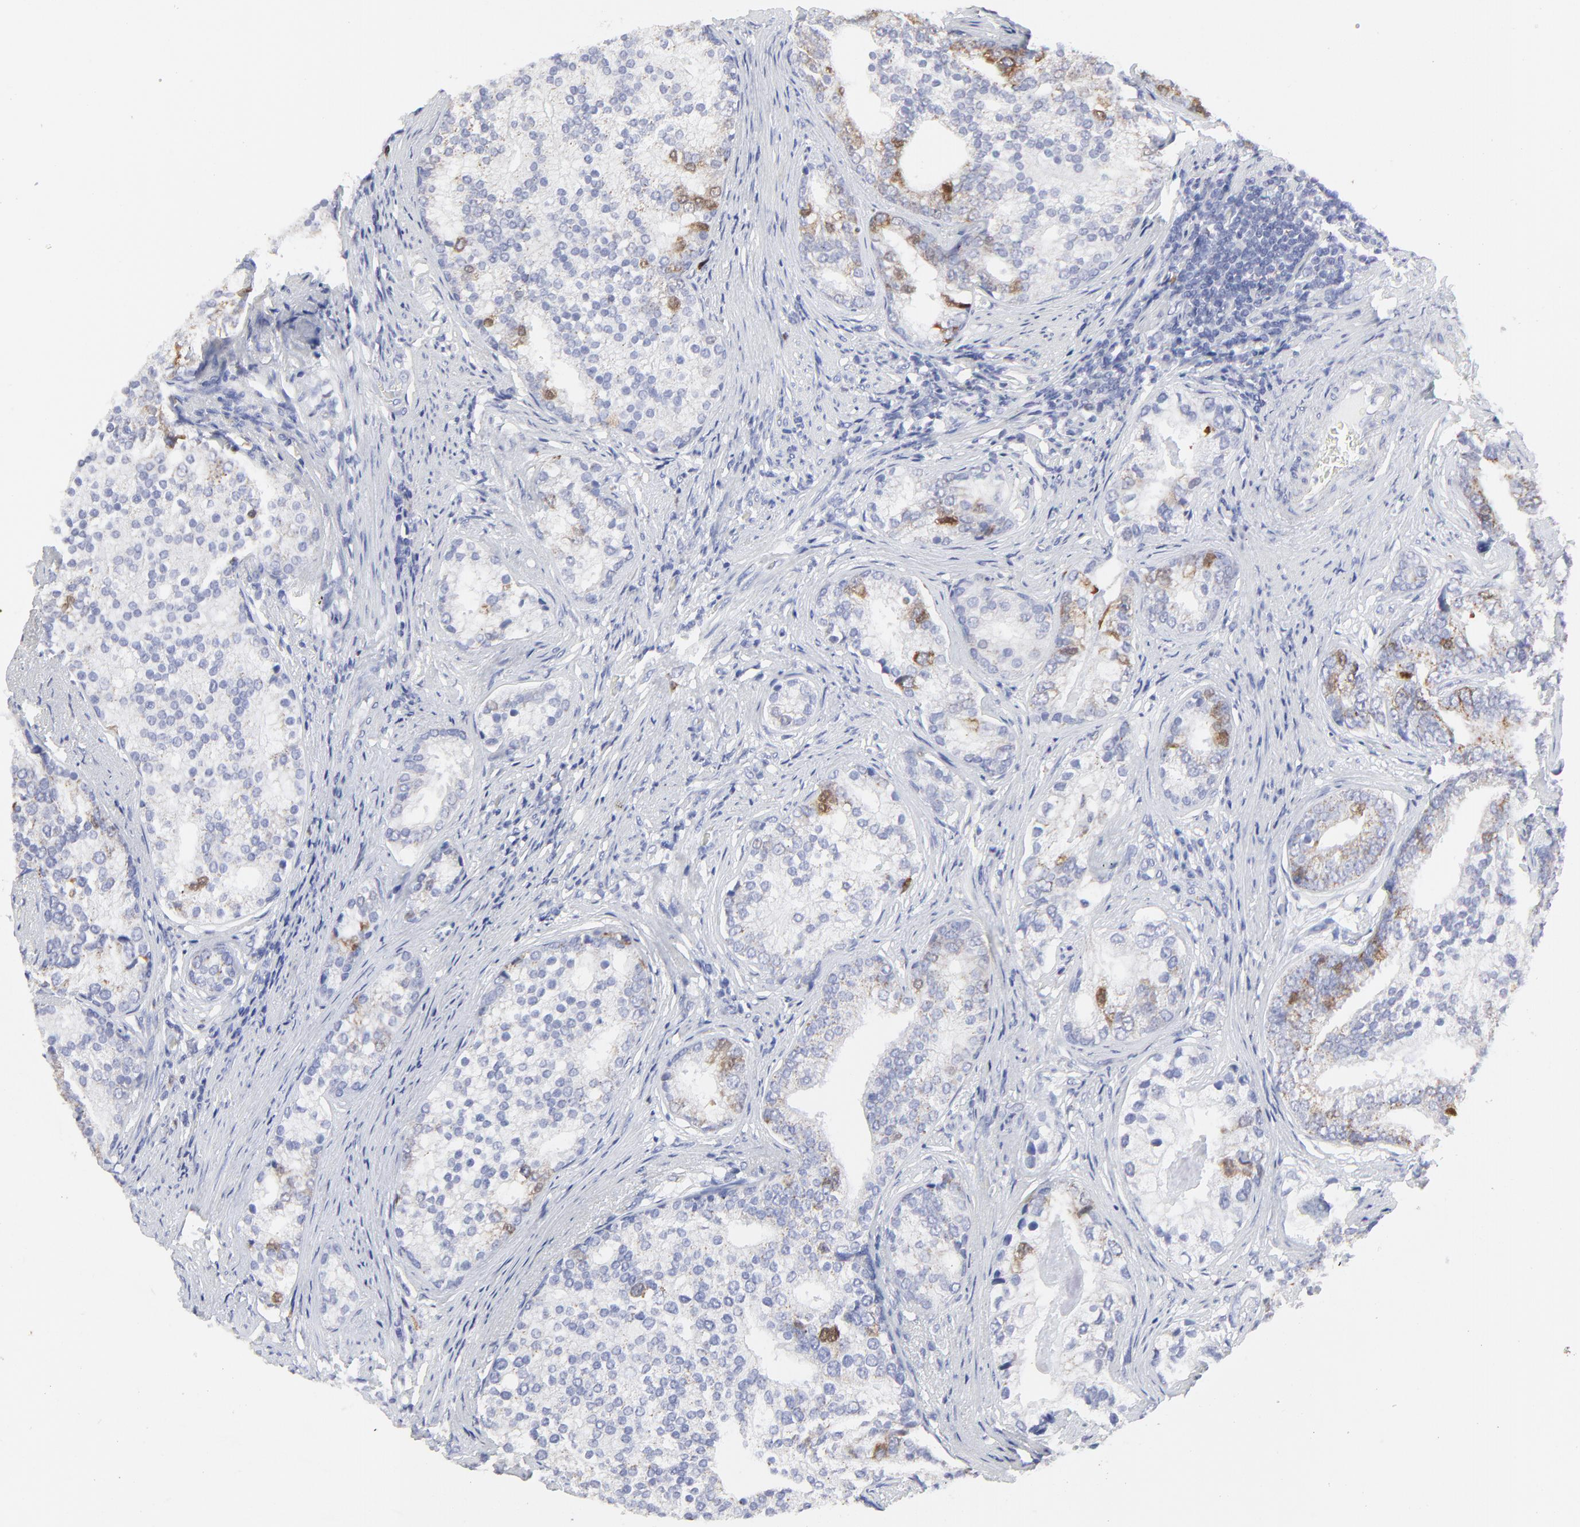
{"staining": {"intensity": "moderate", "quantity": "<25%", "location": "cytoplasmic/membranous,nuclear"}, "tissue": "prostate cancer", "cell_type": "Tumor cells", "image_type": "cancer", "snomed": [{"axis": "morphology", "description": "Adenocarcinoma, Low grade"}, {"axis": "topography", "description": "Prostate"}], "caption": "Protein expression analysis of prostate cancer shows moderate cytoplasmic/membranous and nuclear staining in about <25% of tumor cells.", "gene": "NCAPH", "patient": {"sex": "male", "age": 71}}